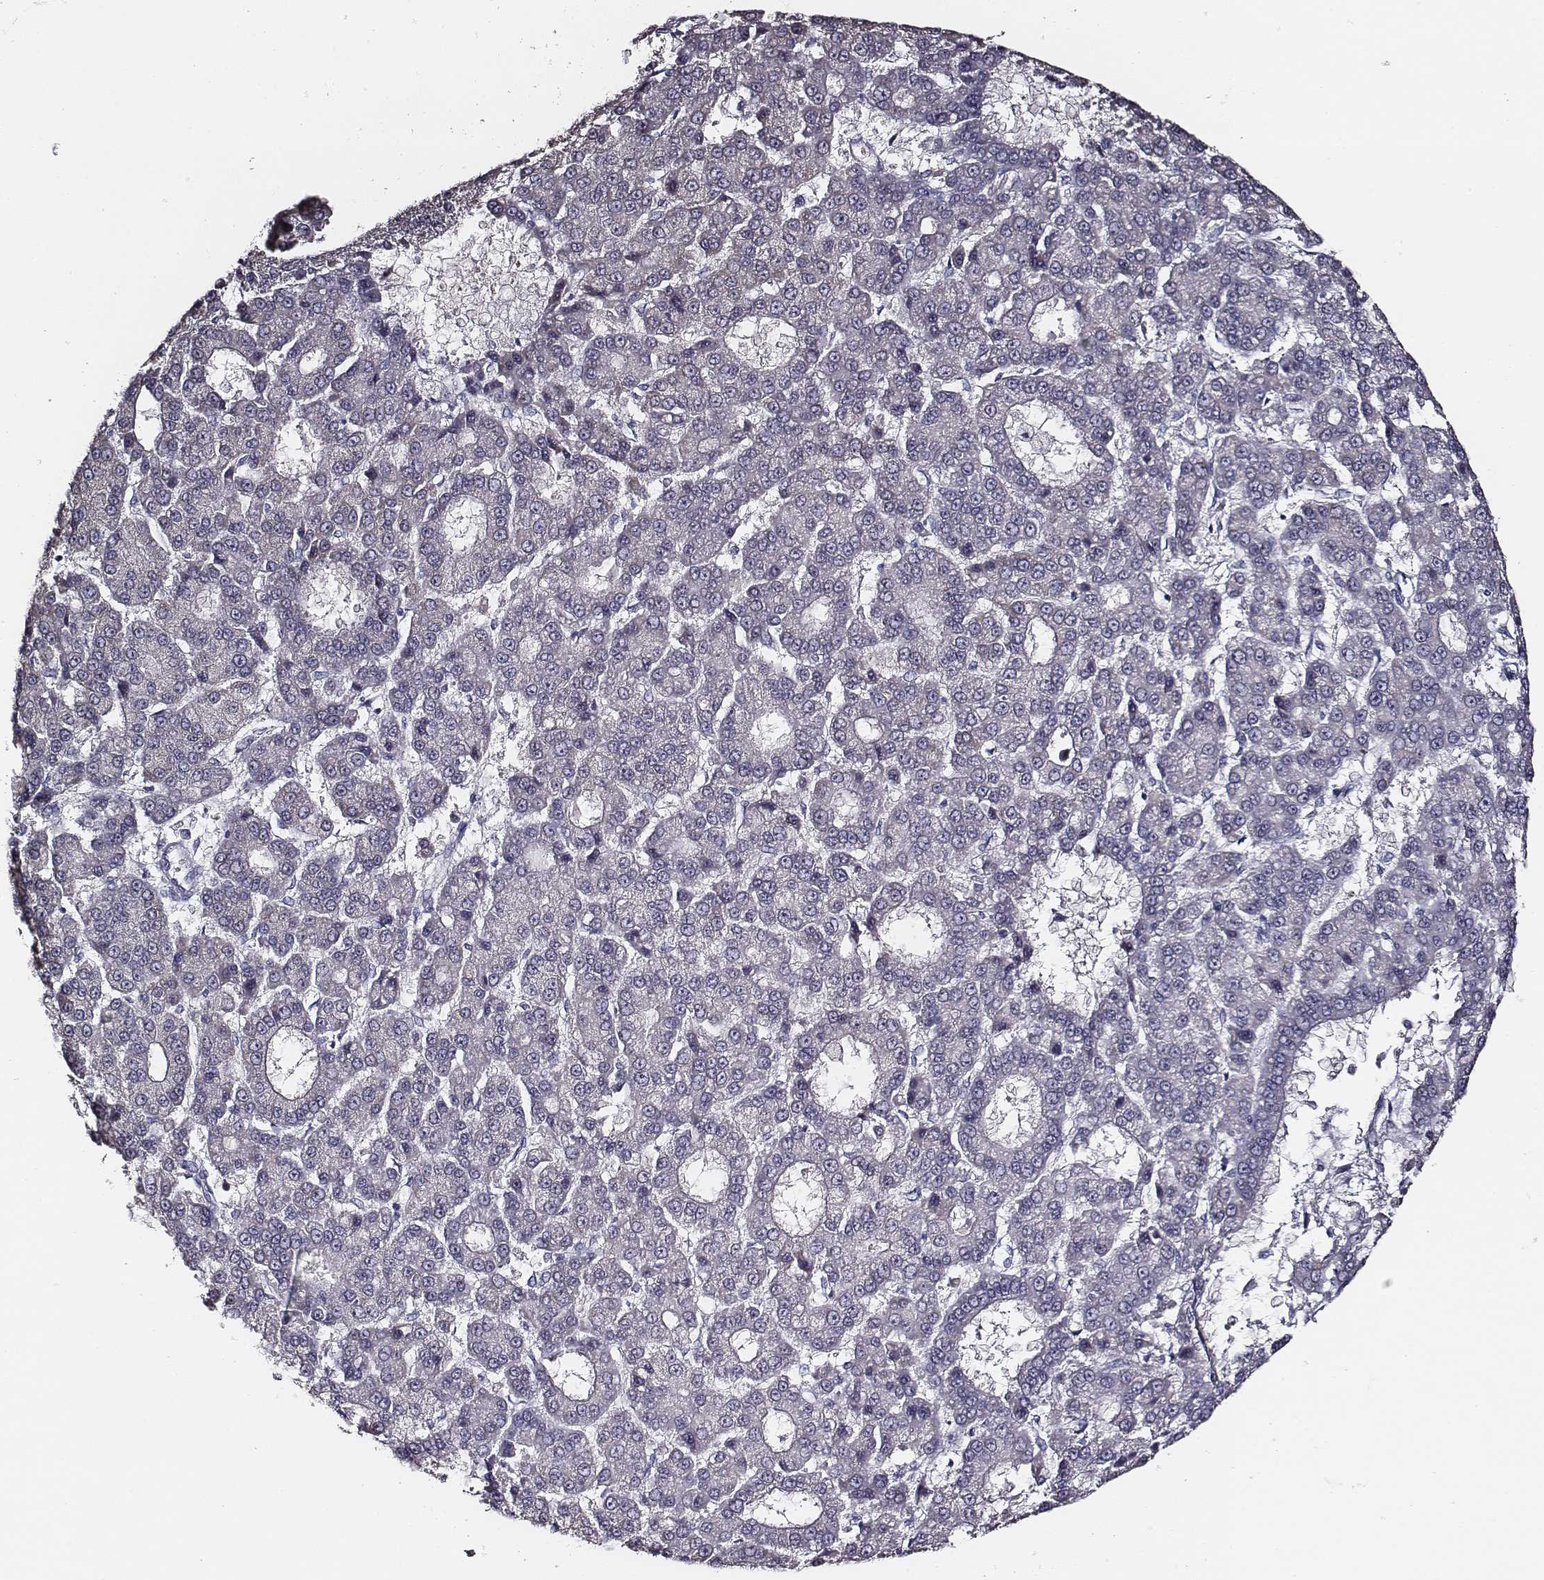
{"staining": {"intensity": "negative", "quantity": "none", "location": "none"}, "tissue": "liver cancer", "cell_type": "Tumor cells", "image_type": "cancer", "snomed": [{"axis": "morphology", "description": "Carcinoma, Hepatocellular, NOS"}, {"axis": "topography", "description": "Liver"}], "caption": "The immunohistochemistry histopathology image has no significant positivity in tumor cells of liver cancer (hepatocellular carcinoma) tissue.", "gene": "AADAT", "patient": {"sex": "male", "age": 70}}